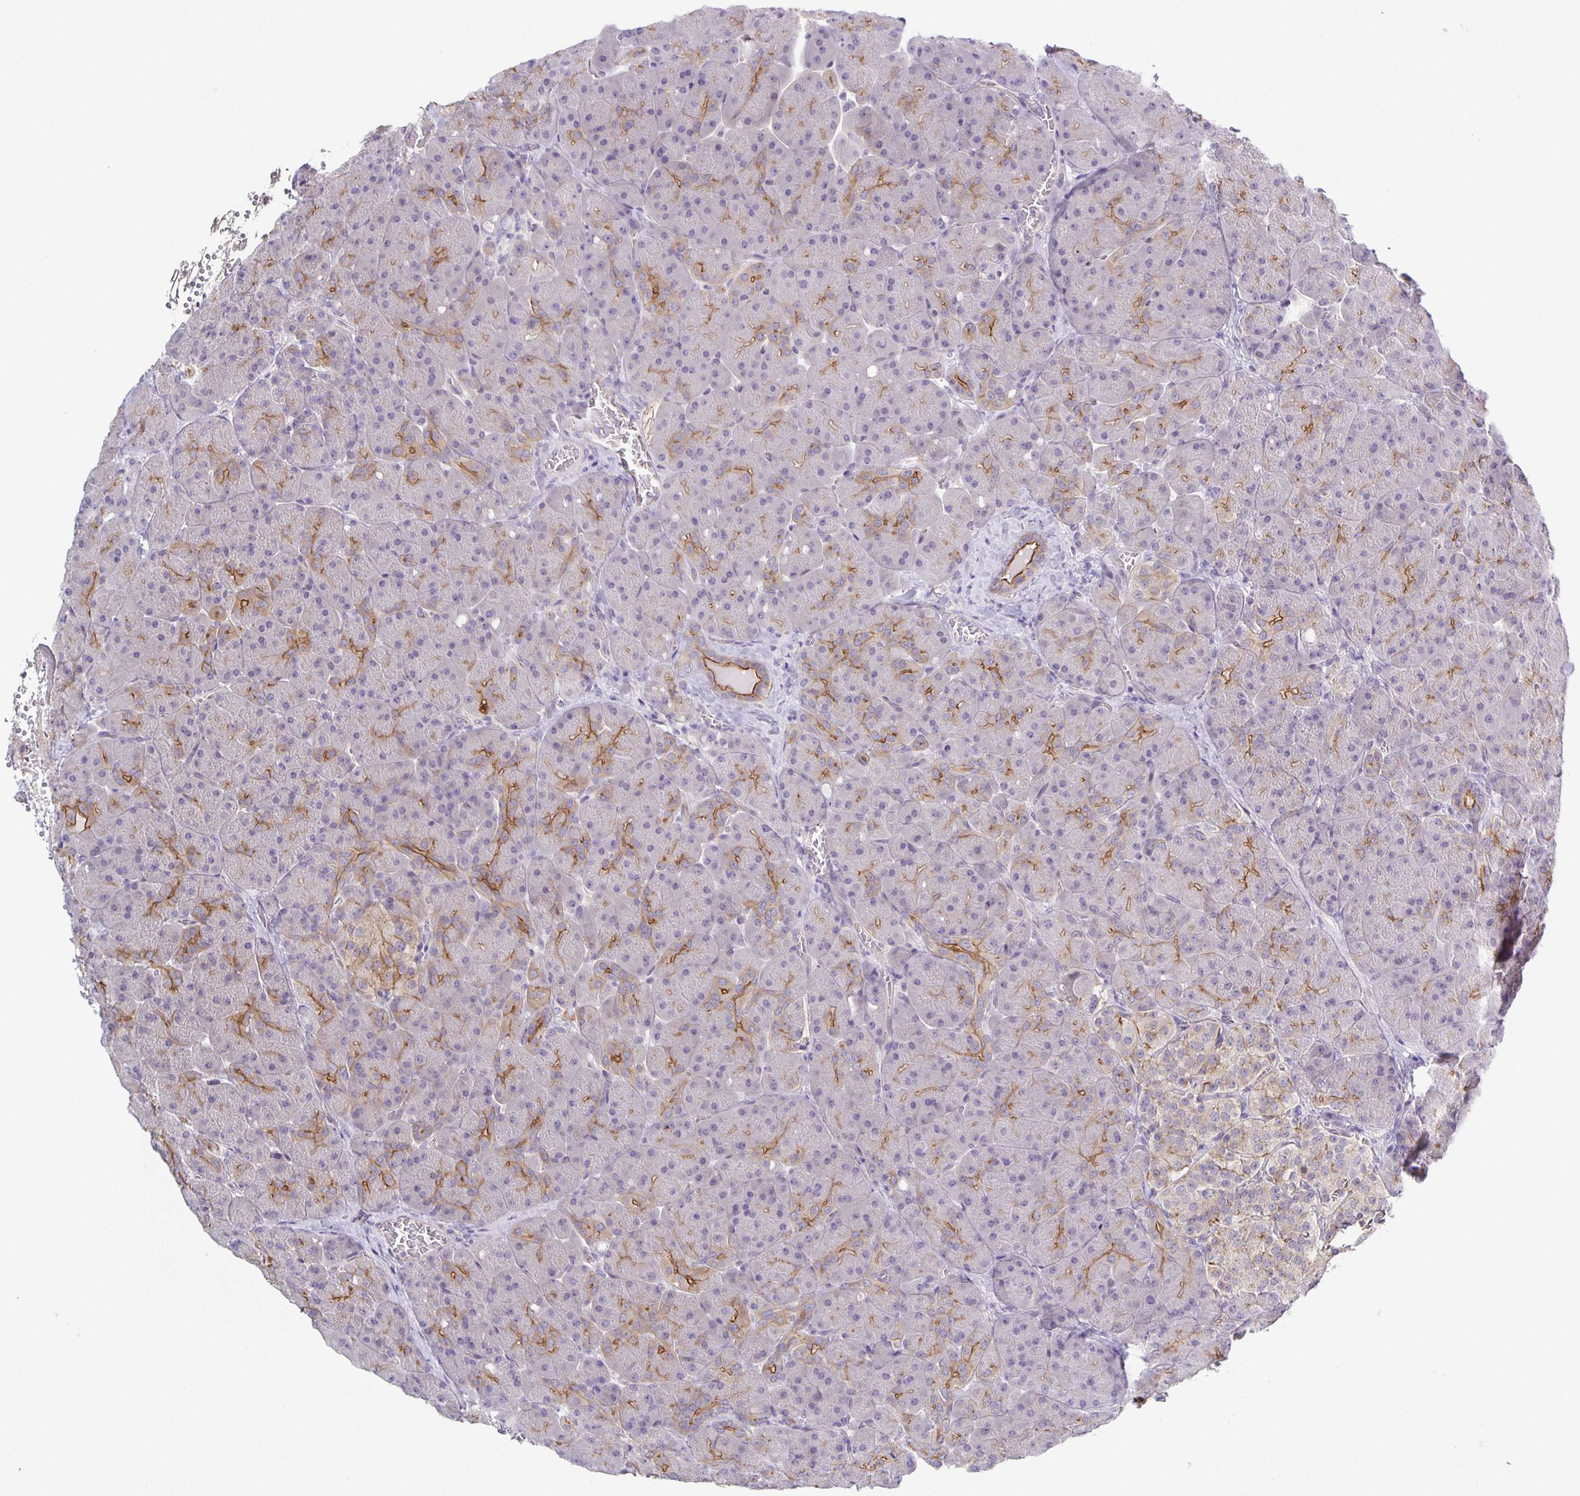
{"staining": {"intensity": "moderate", "quantity": "25%-75%", "location": "cytoplasmic/membranous"}, "tissue": "pancreas", "cell_type": "Exocrine glandular cells", "image_type": "normal", "snomed": [{"axis": "morphology", "description": "Normal tissue, NOS"}, {"axis": "topography", "description": "Pancreas"}], "caption": "A photomicrograph of pancreas stained for a protein displays moderate cytoplasmic/membranous brown staining in exocrine glandular cells.", "gene": "PTPN3", "patient": {"sex": "male", "age": 55}}